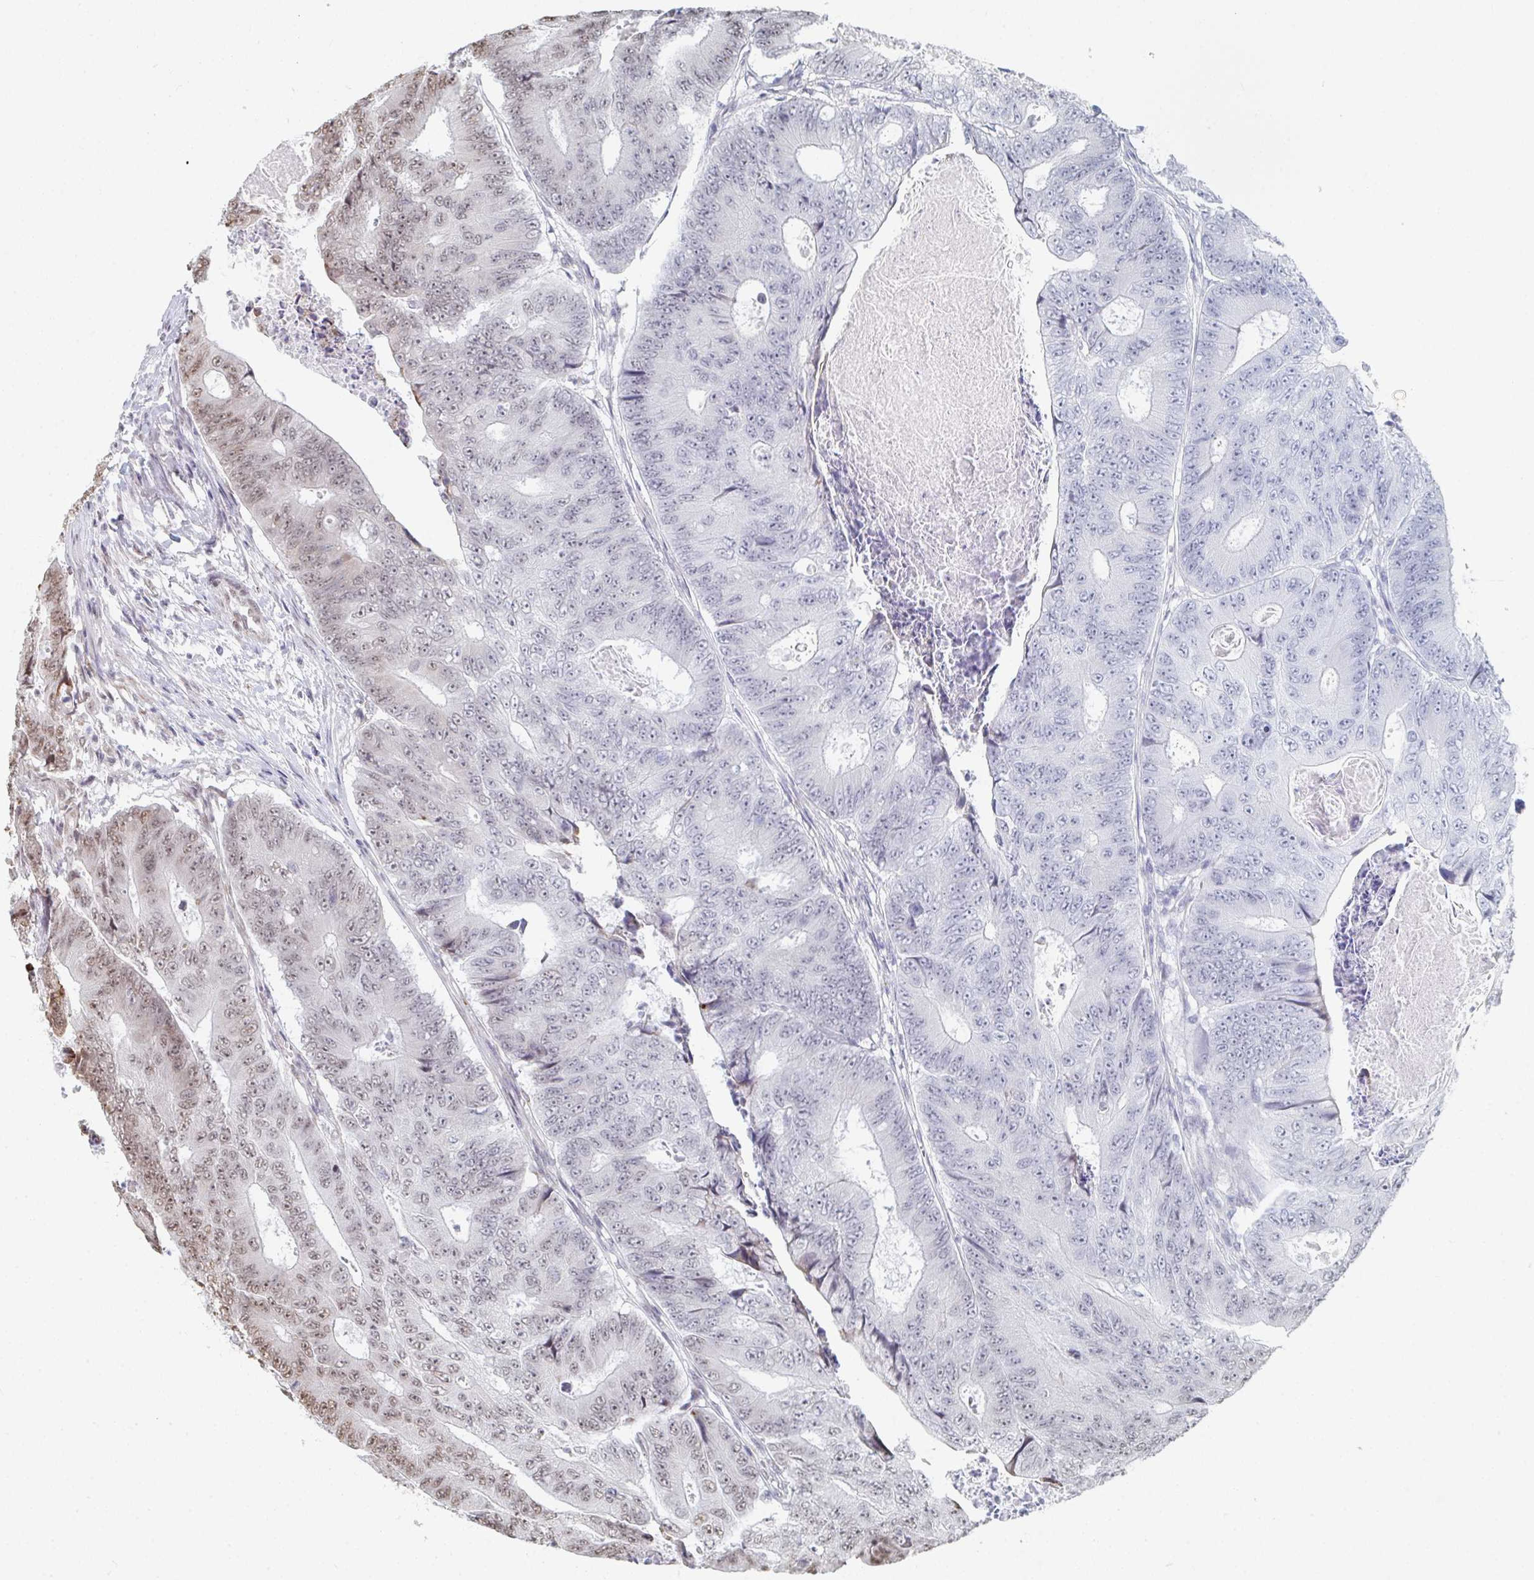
{"staining": {"intensity": "weak", "quantity": "<25%", "location": "nuclear"}, "tissue": "colorectal cancer", "cell_type": "Tumor cells", "image_type": "cancer", "snomed": [{"axis": "morphology", "description": "Adenocarcinoma, NOS"}, {"axis": "topography", "description": "Colon"}], "caption": "Protein analysis of colorectal cancer demonstrates no significant positivity in tumor cells. (Immunohistochemistry (ihc), brightfield microscopy, high magnification).", "gene": "MBNL1", "patient": {"sex": "female", "age": 48}}